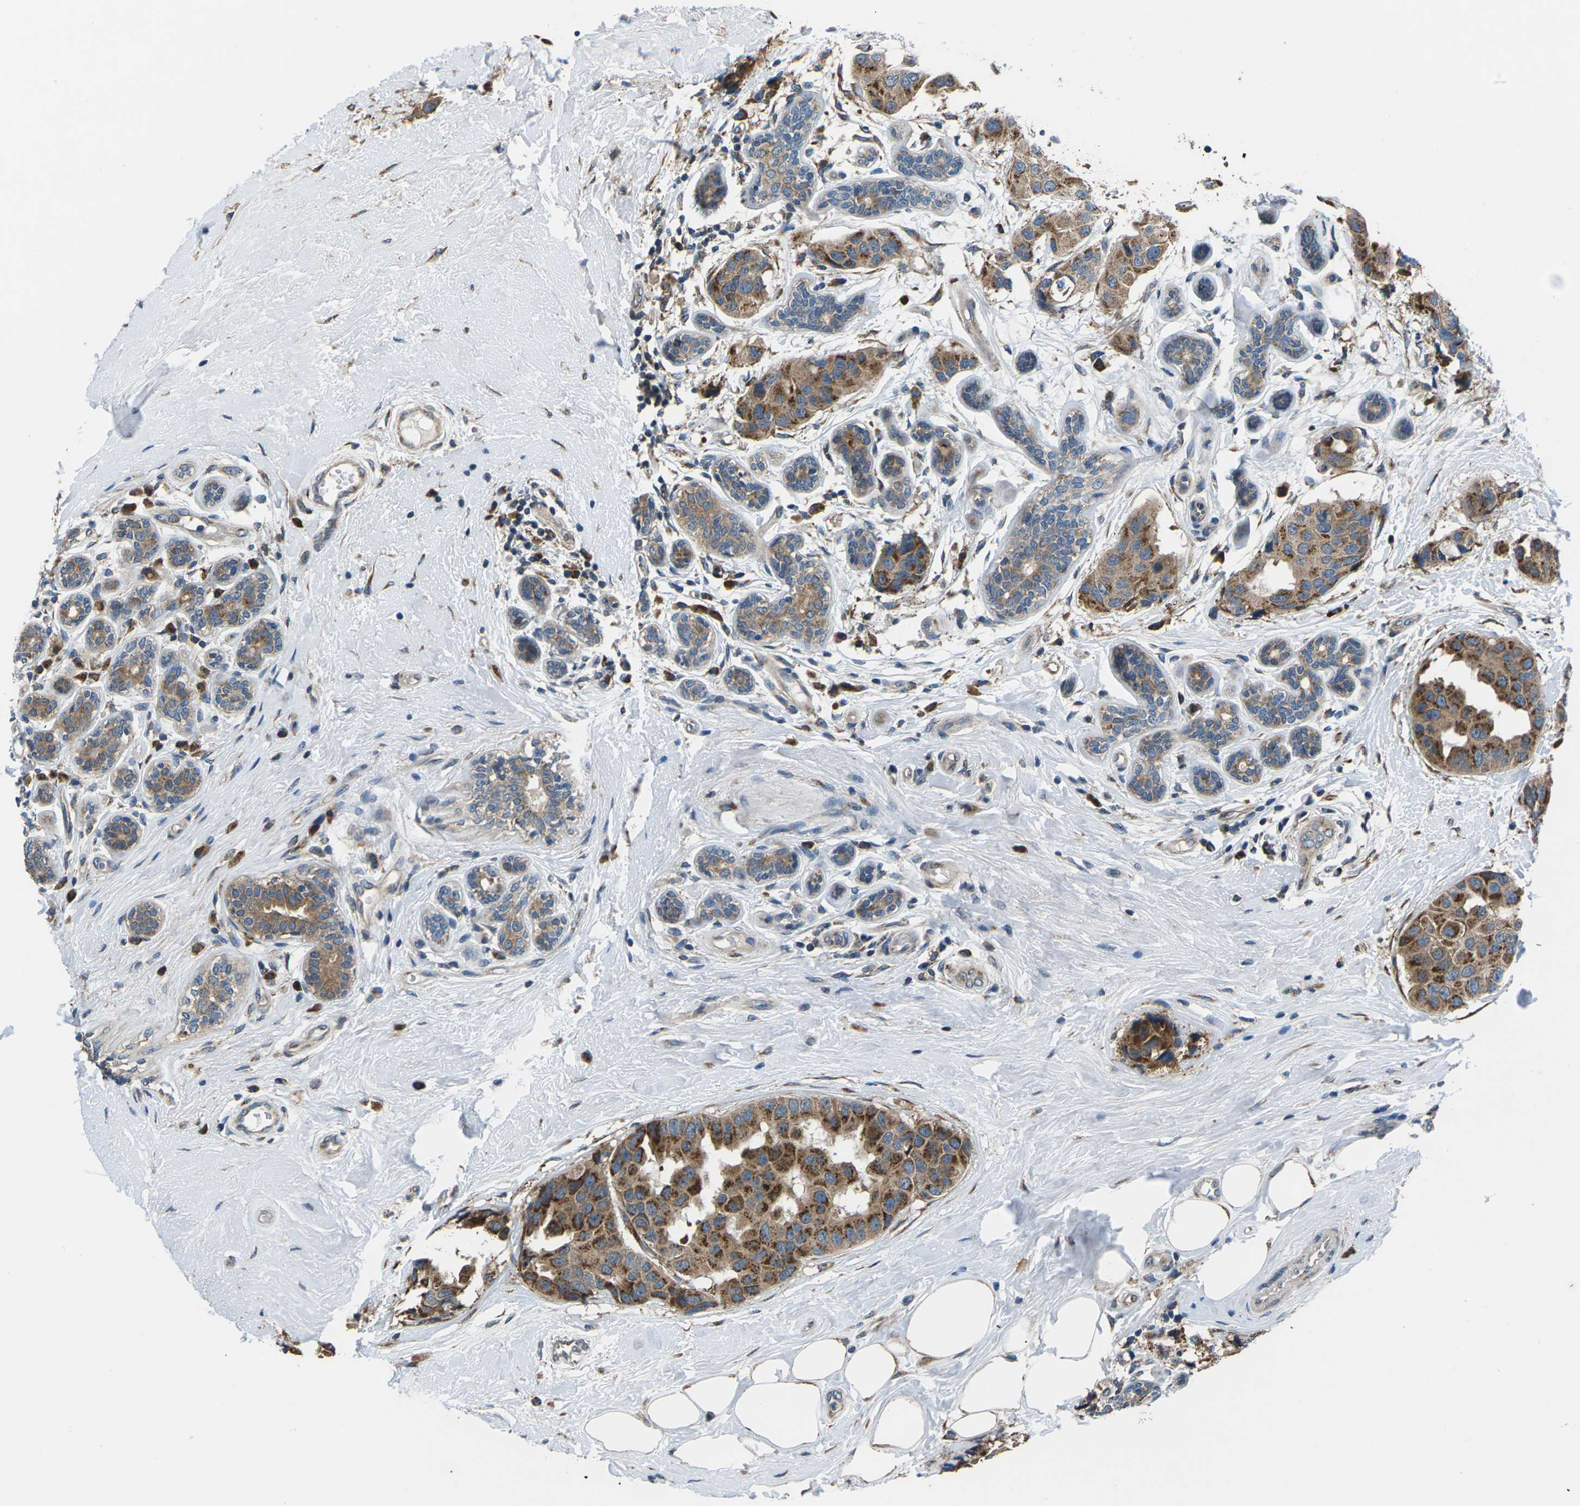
{"staining": {"intensity": "moderate", "quantity": ">75%", "location": "cytoplasmic/membranous"}, "tissue": "breast cancer", "cell_type": "Tumor cells", "image_type": "cancer", "snomed": [{"axis": "morphology", "description": "Normal tissue, NOS"}, {"axis": "morphology", "description": "Duct carcinoma"}, {"axis": "topography", "description": "Breast"}], "caption": "The photomicrograph reveals staining of breast cancer (infiltrating ductal carcinoma), revealing moderate cytoplasmic/membranous protein expression (brown color) within tumor cells.", "gene": "GABRP", "patient": {"sex": "female", "age": 39}}